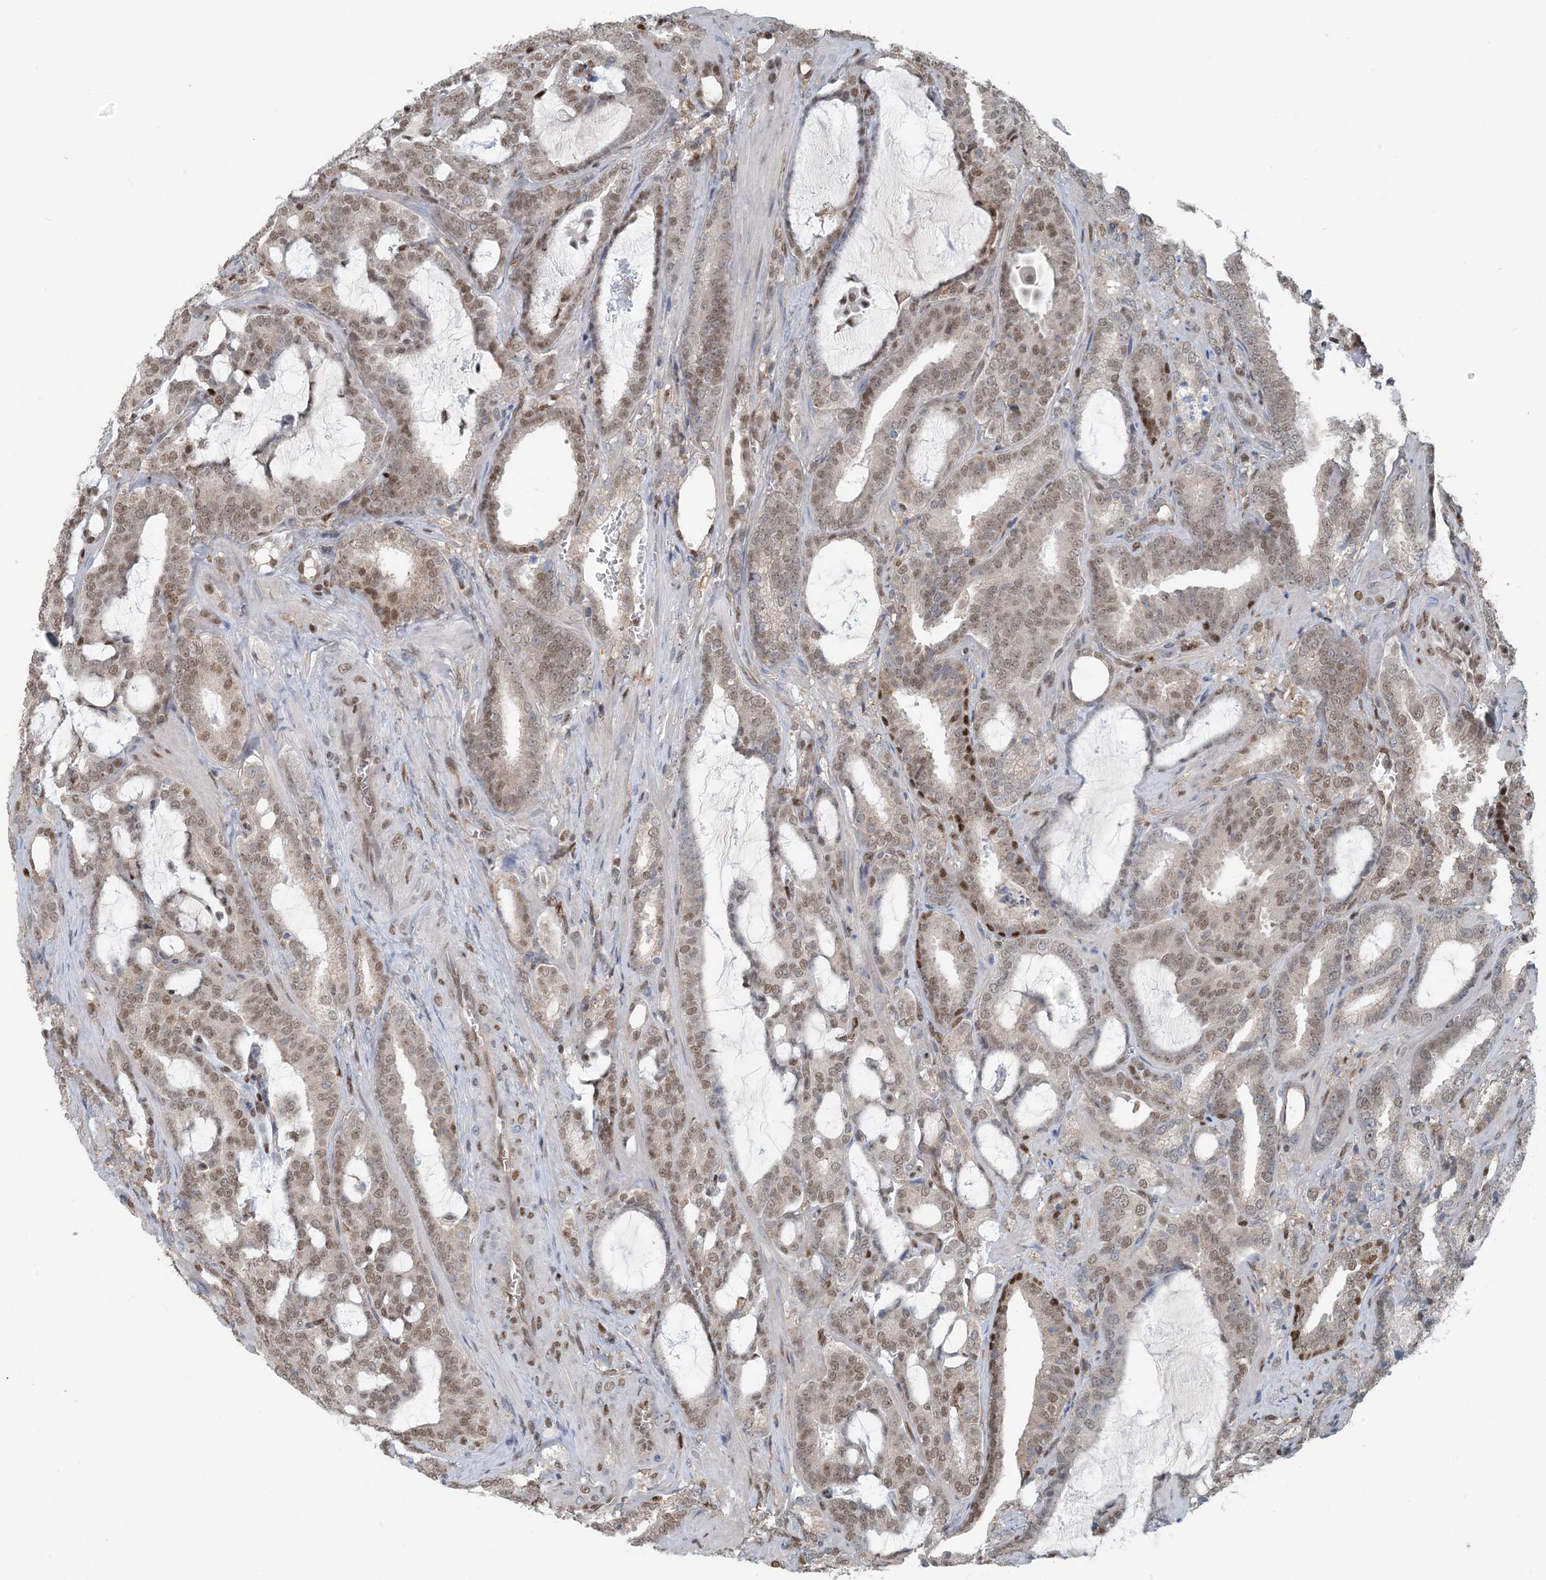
{"staining": {"intensity": "moderate", "quantity": ">75%", "location": "nuclear"}, "tissue": "prostate cancer", "cell_type": "Tumor cells", "image_type": "cancer", "snomed": [{"axis": "morphology", "description": "Adenocarcinoma, High grade"}, {"axis": "topography", "description": "Prostate and seminal vesicle, NOS"}], "caption": "This photomicrograph displays immunohistochemistry (IHC) staining of prostate cancer, with medium moderate nuclear expression in approximately >75% of tumor cells.", "gene": "HIKESHI", "patient": {"sex": "male", "age": 67}}